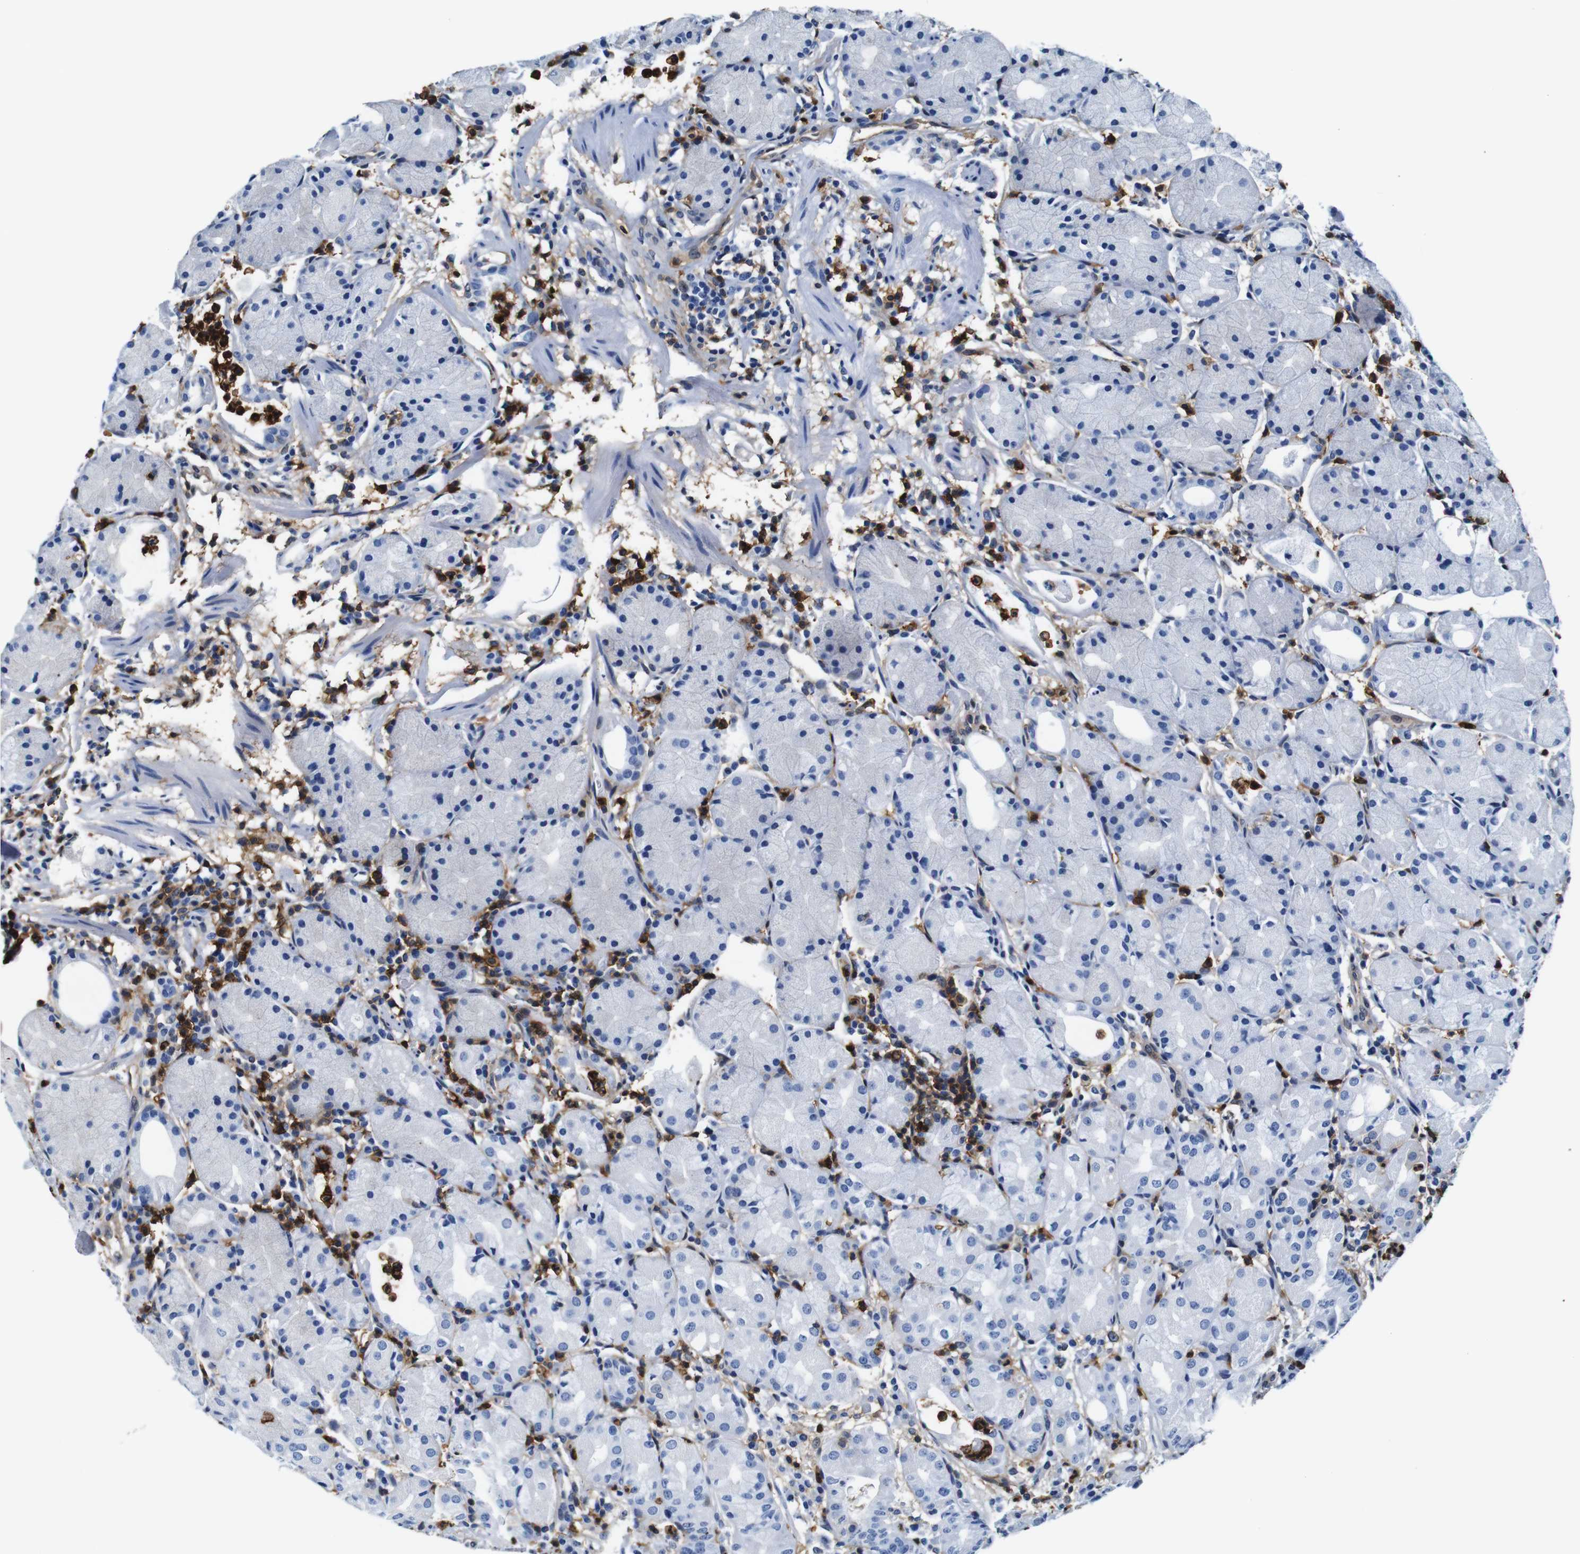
{"staining": {"intensity": "negative", "quantity": "none", "location": "none"}, "tissue": "stomach", "cell_type": "Glandular cells", "image_type": "normal", "snomed": [{"axis": "morphology", "description": "Normal tissue, NOS"}, {"axis": "topography", "description": "Stomach"}, {"axis": "topography", "description": "Stomach, lower"}], "caption": "The IHC histopathology image has no significant positivity in glandular cells of stomach. (DAB immunohistochemistry, high magnification).", "gene": "ANXA1", "patient": {"sex": "female", "age": 75}}